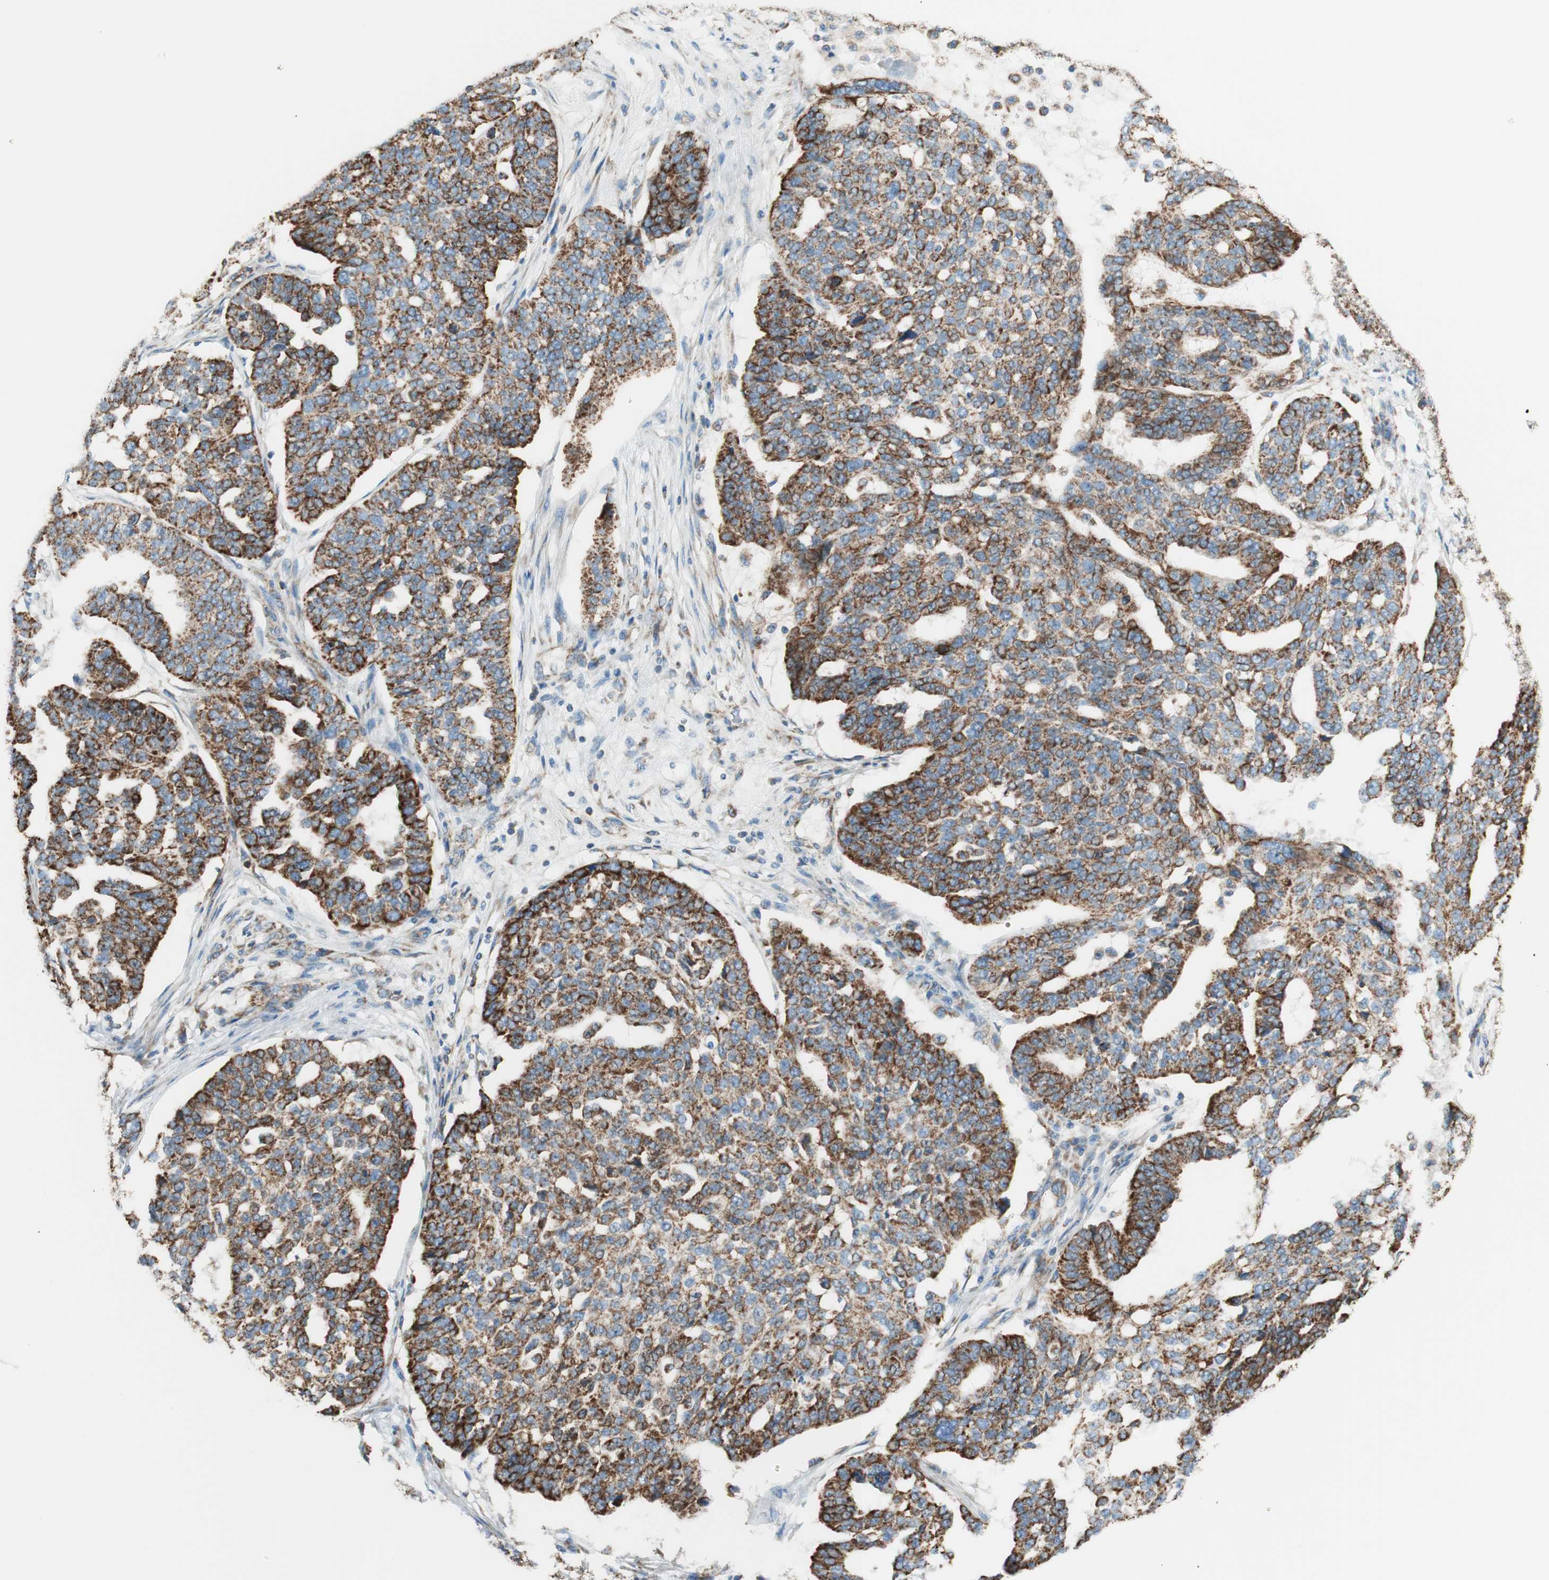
{"staining": {"intensity": "strong", "quantity": ">75%", "location": "cytoplasmic/membranous"}, "tissue": "ovarian cancer", "cell_type": "Tumor cells", "image_type": "cancer", "snomed": [{"axis": "morphology", "description": "Cystadenocarcinoma, serous, NOS"}, {"axis": "topography", "description": "Ovary"}], "caption": "Tumor cells exhibit strong cytoplasmic/membranous staining in approximately >75% of cells in ovarian serous cystadenocarcinoma.", "gene": "TOMM20", "patient": {"sex": "female", "age": 59}}